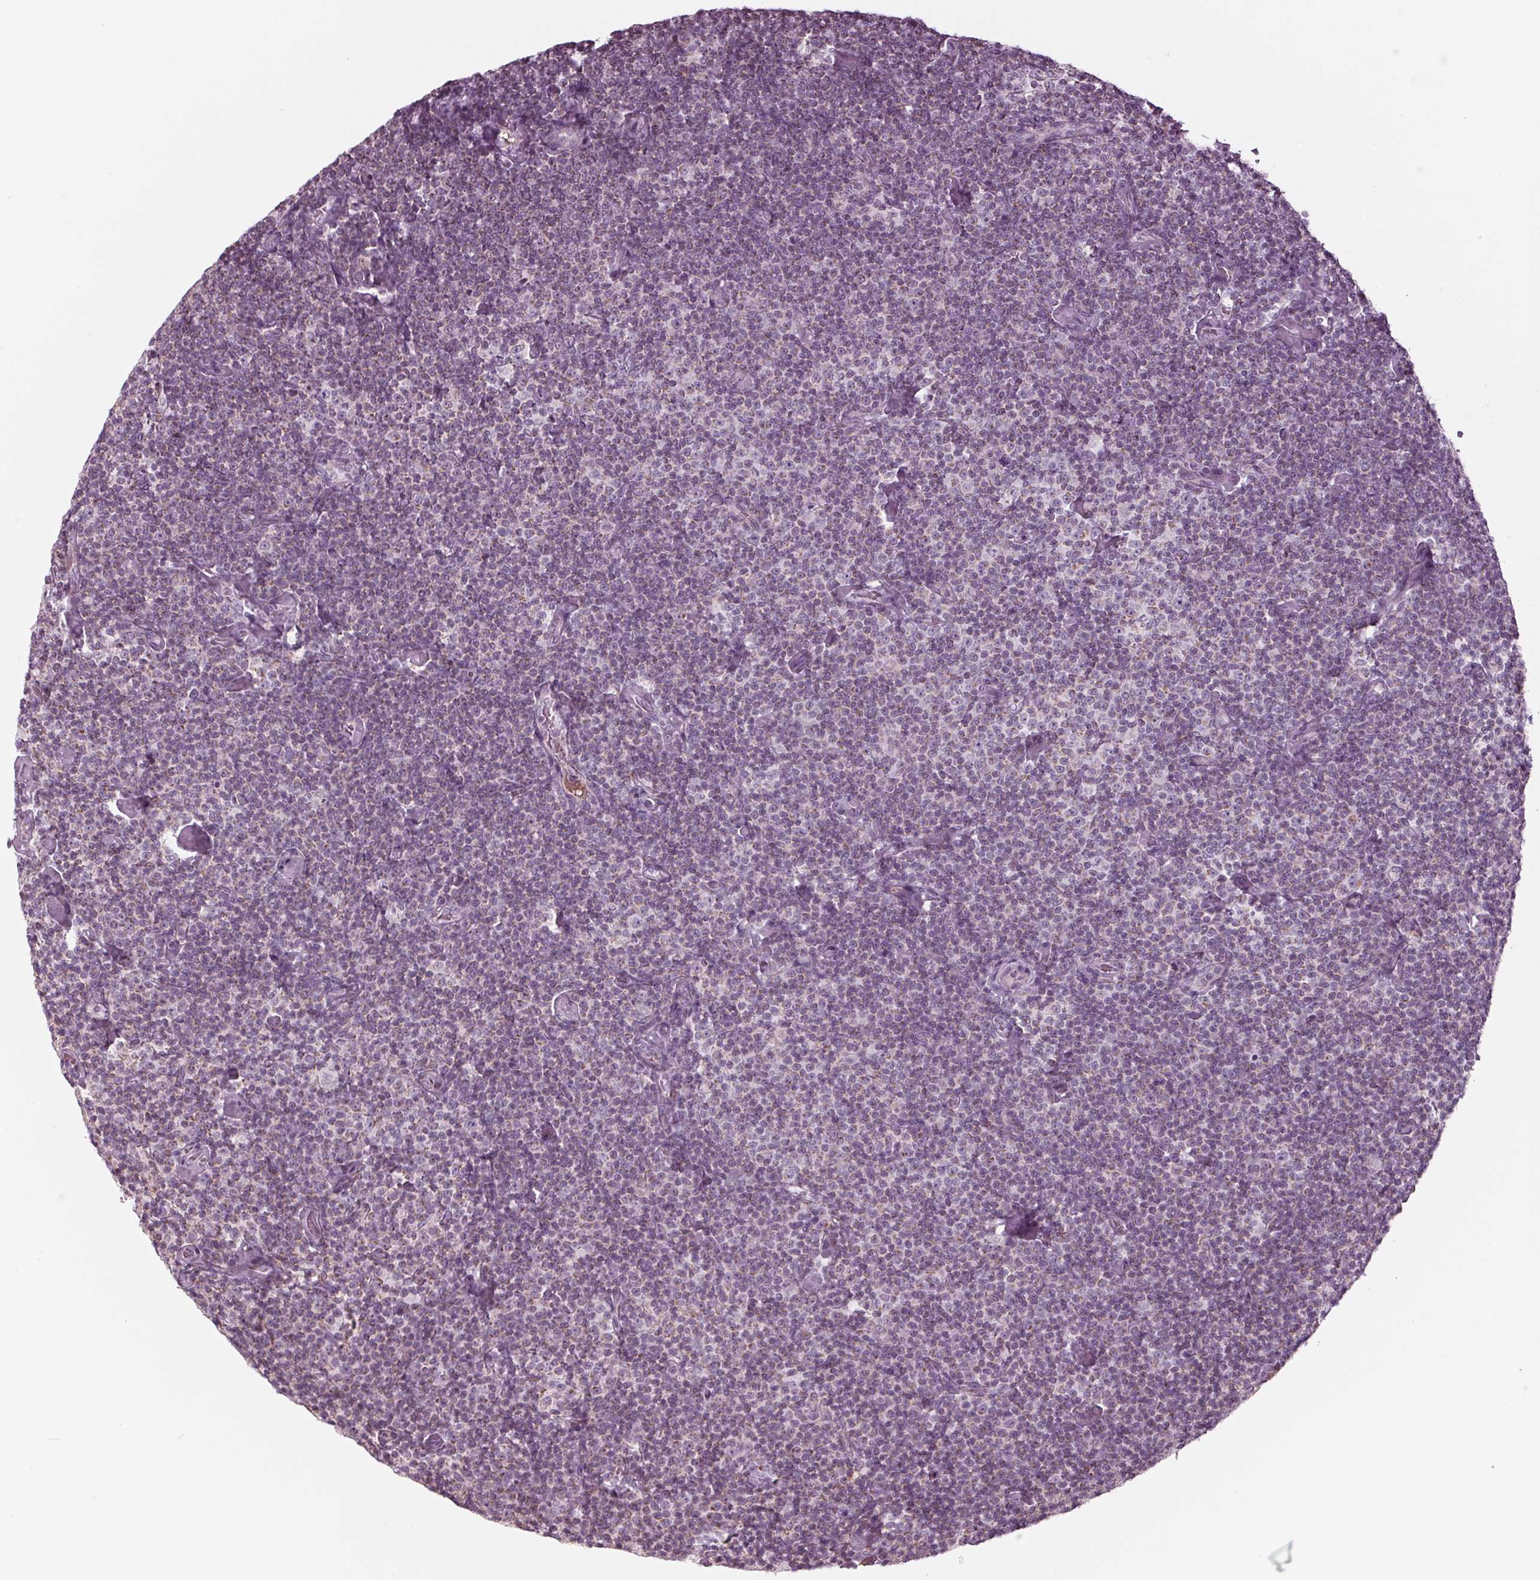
{"staining": {"intensity": "negative", "quantity": "none", "location": "none"}, "tissue": "lymphoma", "cell_type": "Tumor cells", "image_type": "cancer", "snomed": [{"axis": "morphology", "description": "Malignant lymphoma, non-Hodgkin's type, Low grade"}, {"axis": "topography", "description": "Lymph node"}], "caption": "Immunohistochemistry photomicrograph of neoplastic tissue: human lymphoma stained with DAB displays no significant protein staining in tumor cells.", "gene": "CLN6", "patient": {"sex": "male", "age": 81}}